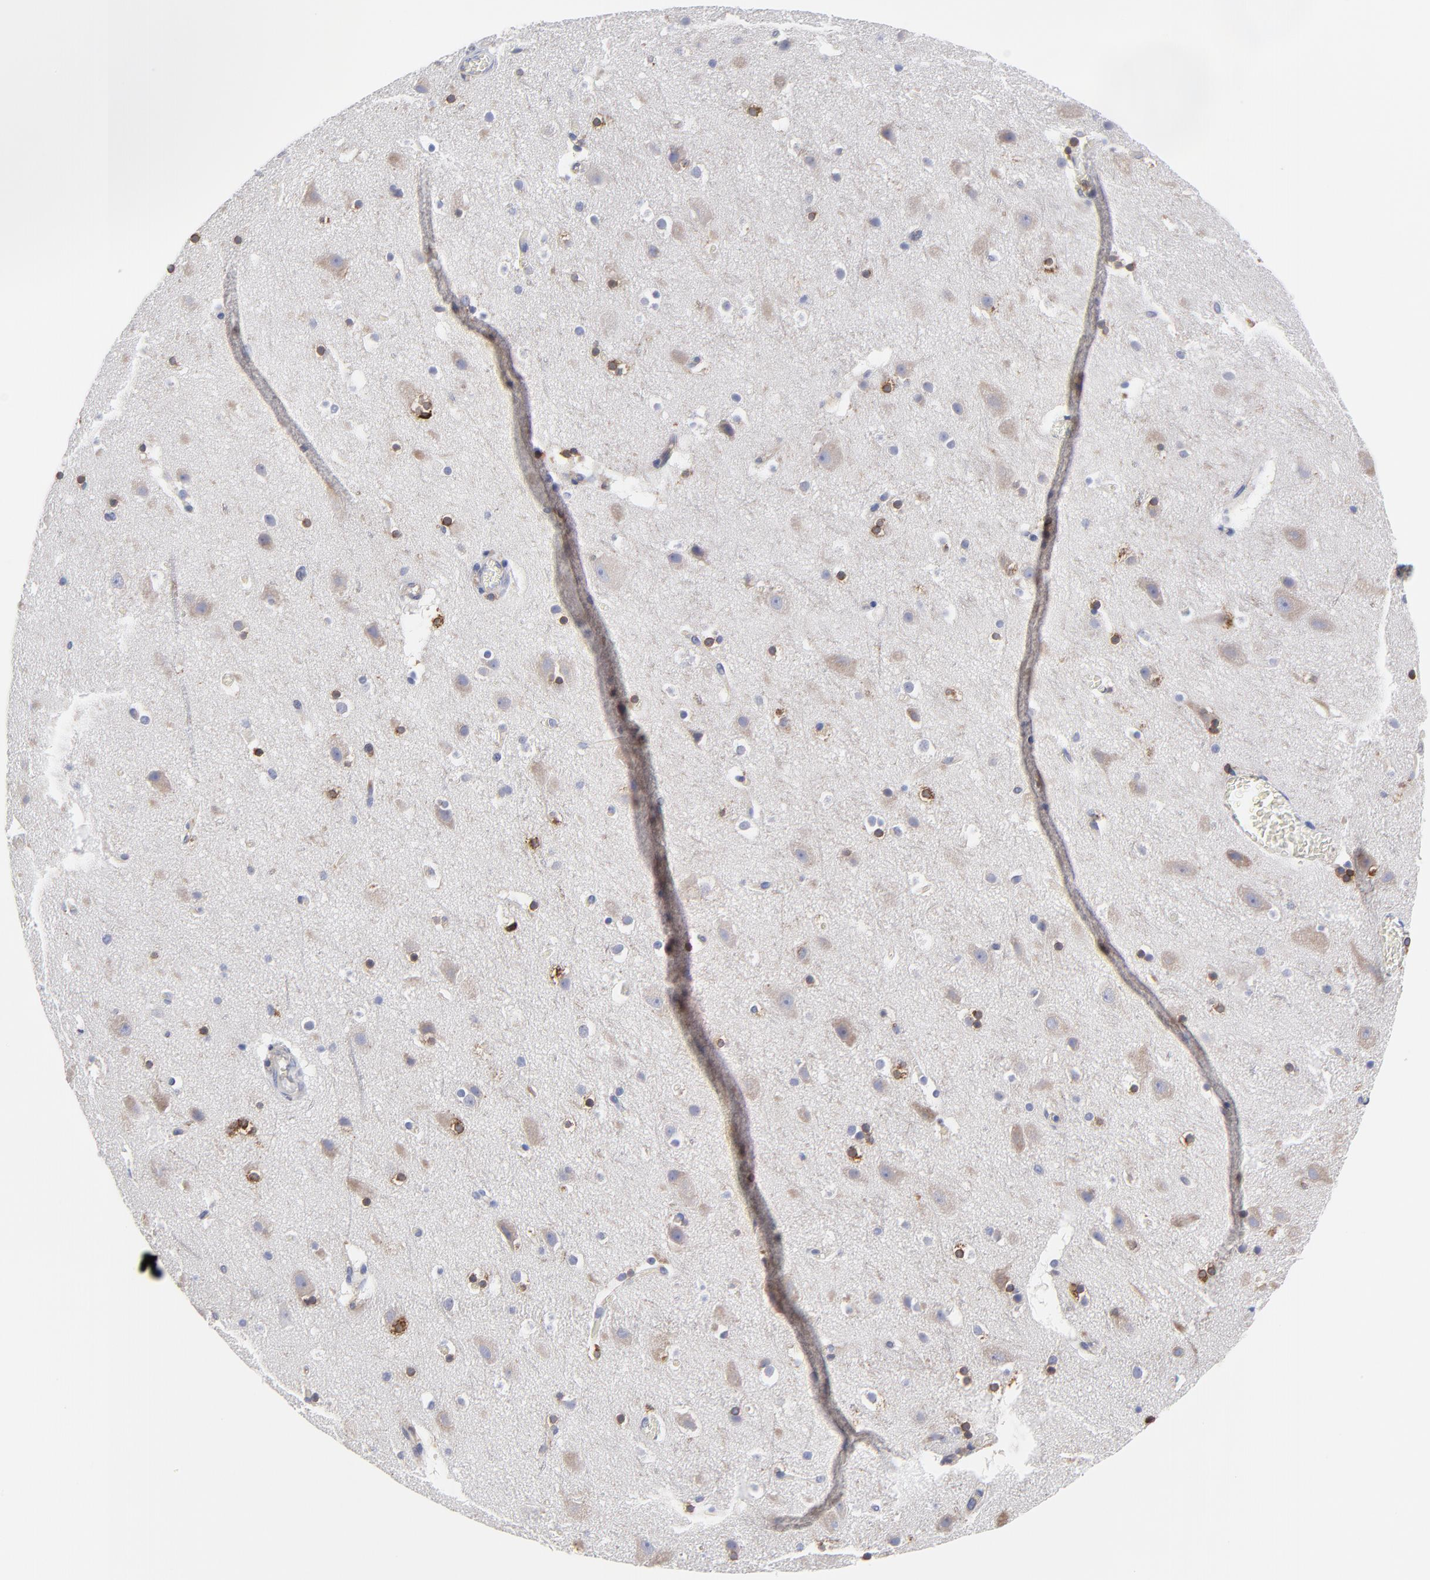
{"staining": {"intensity": "negative", "quantity": "none", "location": "none"}, "tissue": "cerebral cortex", "cell_type": "Endothelial cells", "image_type": "normal", "snomed": [{"axis": "morphology", "description": "Normal tissue, NOS"}, {"axis": "topography", "description": "Cerebral cortex"}], "caption": "A high-resolution micrograph shows immunohistochemistry staining of benign cerebral cortex, which demonstrates no significant expression in endothelial cells. (Immunohistochemistry, brightfield microscopy, high magnification).", "gene": "MOSPD2", "patient": {"sex": "male", "age": 45}}